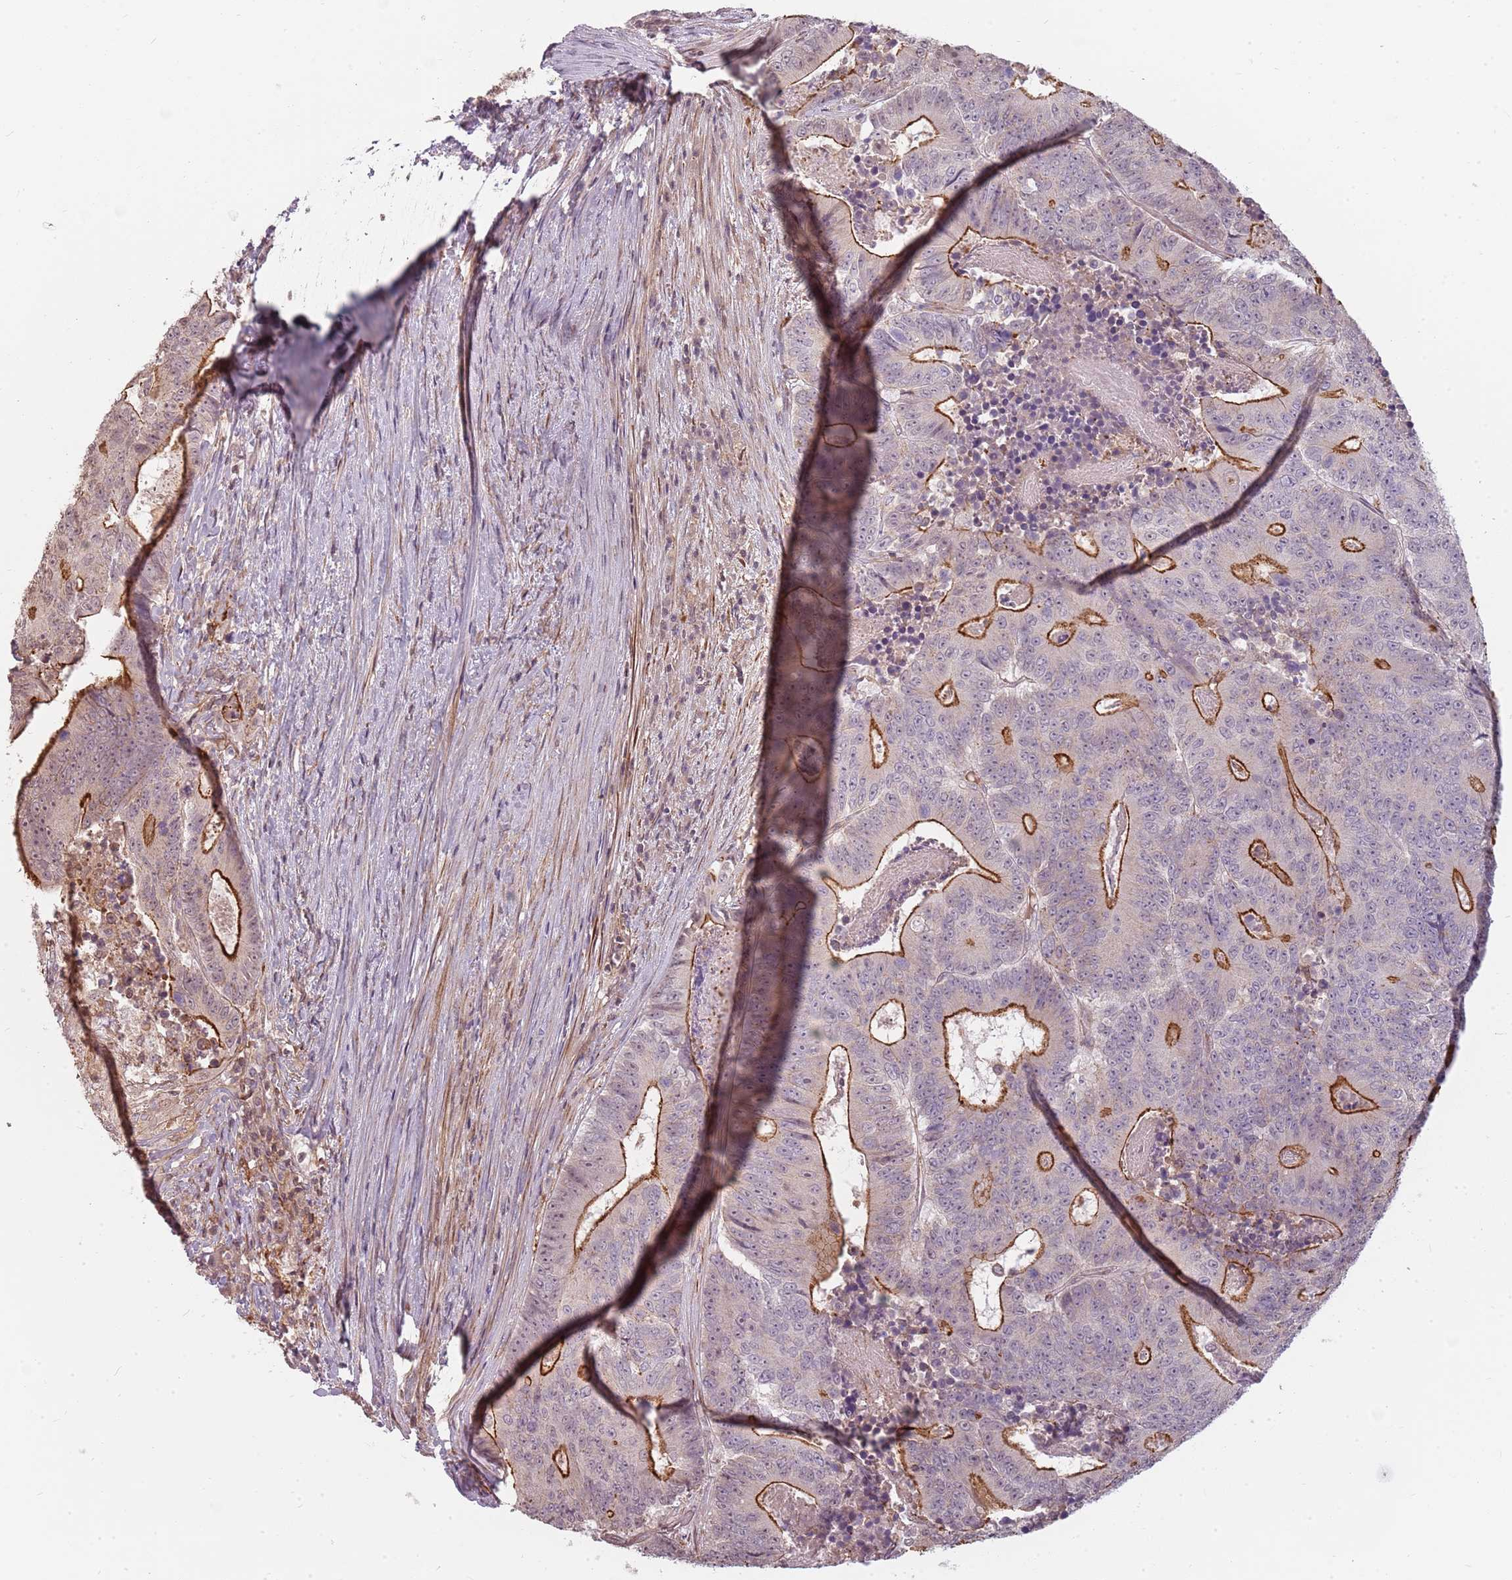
{"staining": {"intensity": "strong", "quantity": "25%-75%", "location": "cytoplasmic/membranous"}, "tissue": "colorectal cancer", "cell_type": "Tumor cells", "image_type": "cancer", "snomed": [{"axis": "morphology", "description": "Adenocarcinoma, NOS"}, {"axis": "topography", "description": "Colon"}], "caption": "A micrograph of adenocarcinoma (colorectal) stained for a protein demonstrates strong cytoplasmic/membranous brown staining in tumor cells. The protein is shown in brown color, while the nuclei are stained blue.", "gene": "PPP1R14C", "patient": {"sex": "male", "age": 83}}